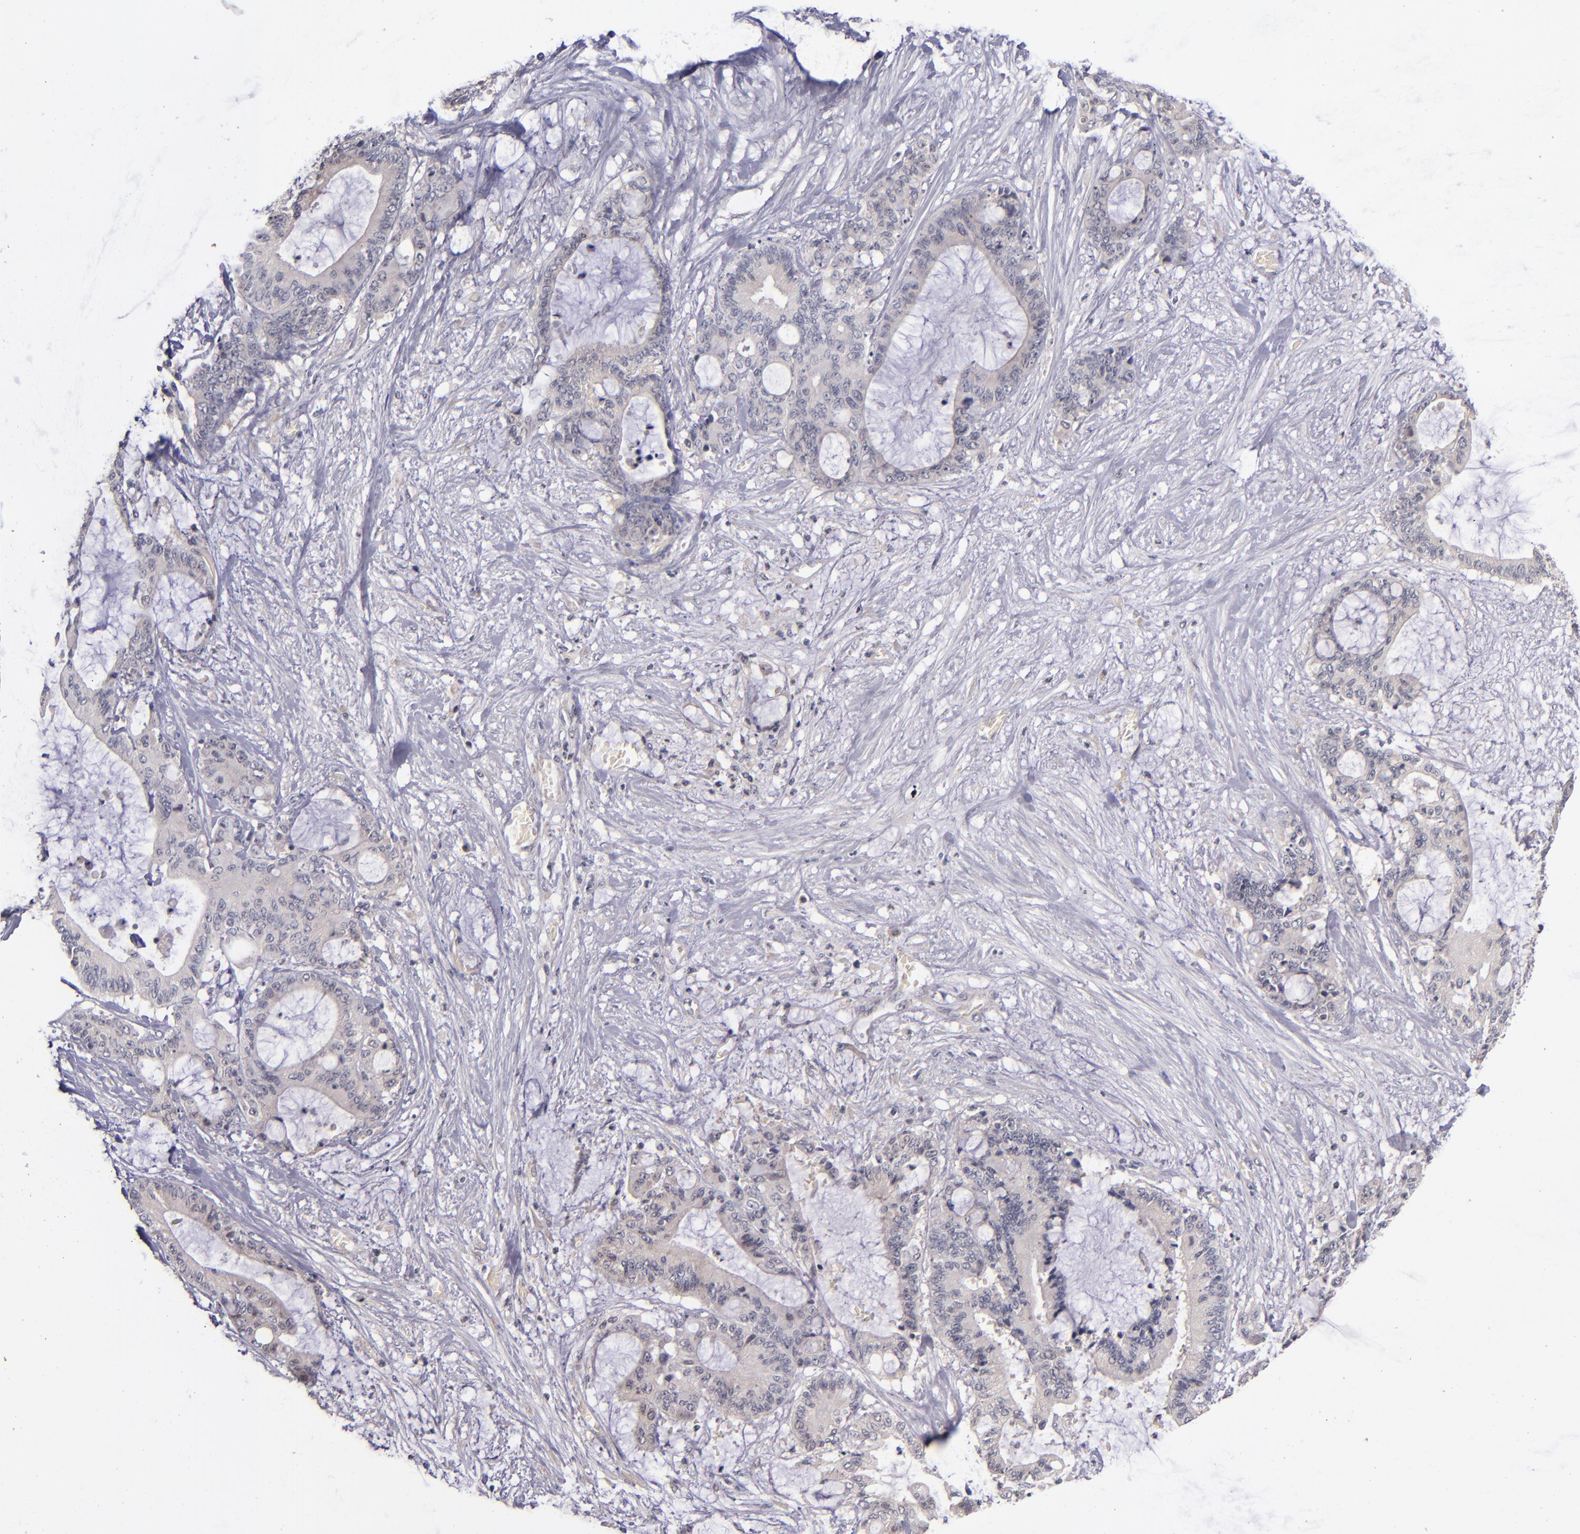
{"staining": {"intensity": "weak", "quantity": "25%-75%", "location": "cytoplasmic/membranous"}, "tissue": "liver cancer", "cell_type": "Tumor cells", "image_type": "cancer", "snomed": [{"axis": "morphology", "description": "Cholangiocarcinoma"}, {"axis": "topography", "description": "Liver"}], "caption": "Immunohistochemistry (DAB (3,3'-diaminobenzidine)) staining of liver cholangiocarcinoma demonstrates weak cytoplasmic/membranous protein expression in approximately 25%-75% of tumor cells. The staining was performed using DAB to visualize the protein expression in brown, while the nuclei were stained in blue with hematoxylin (Magnification: 20x).", "gene": "TSC2", "patient": {"sex": "female", "age": 73}}